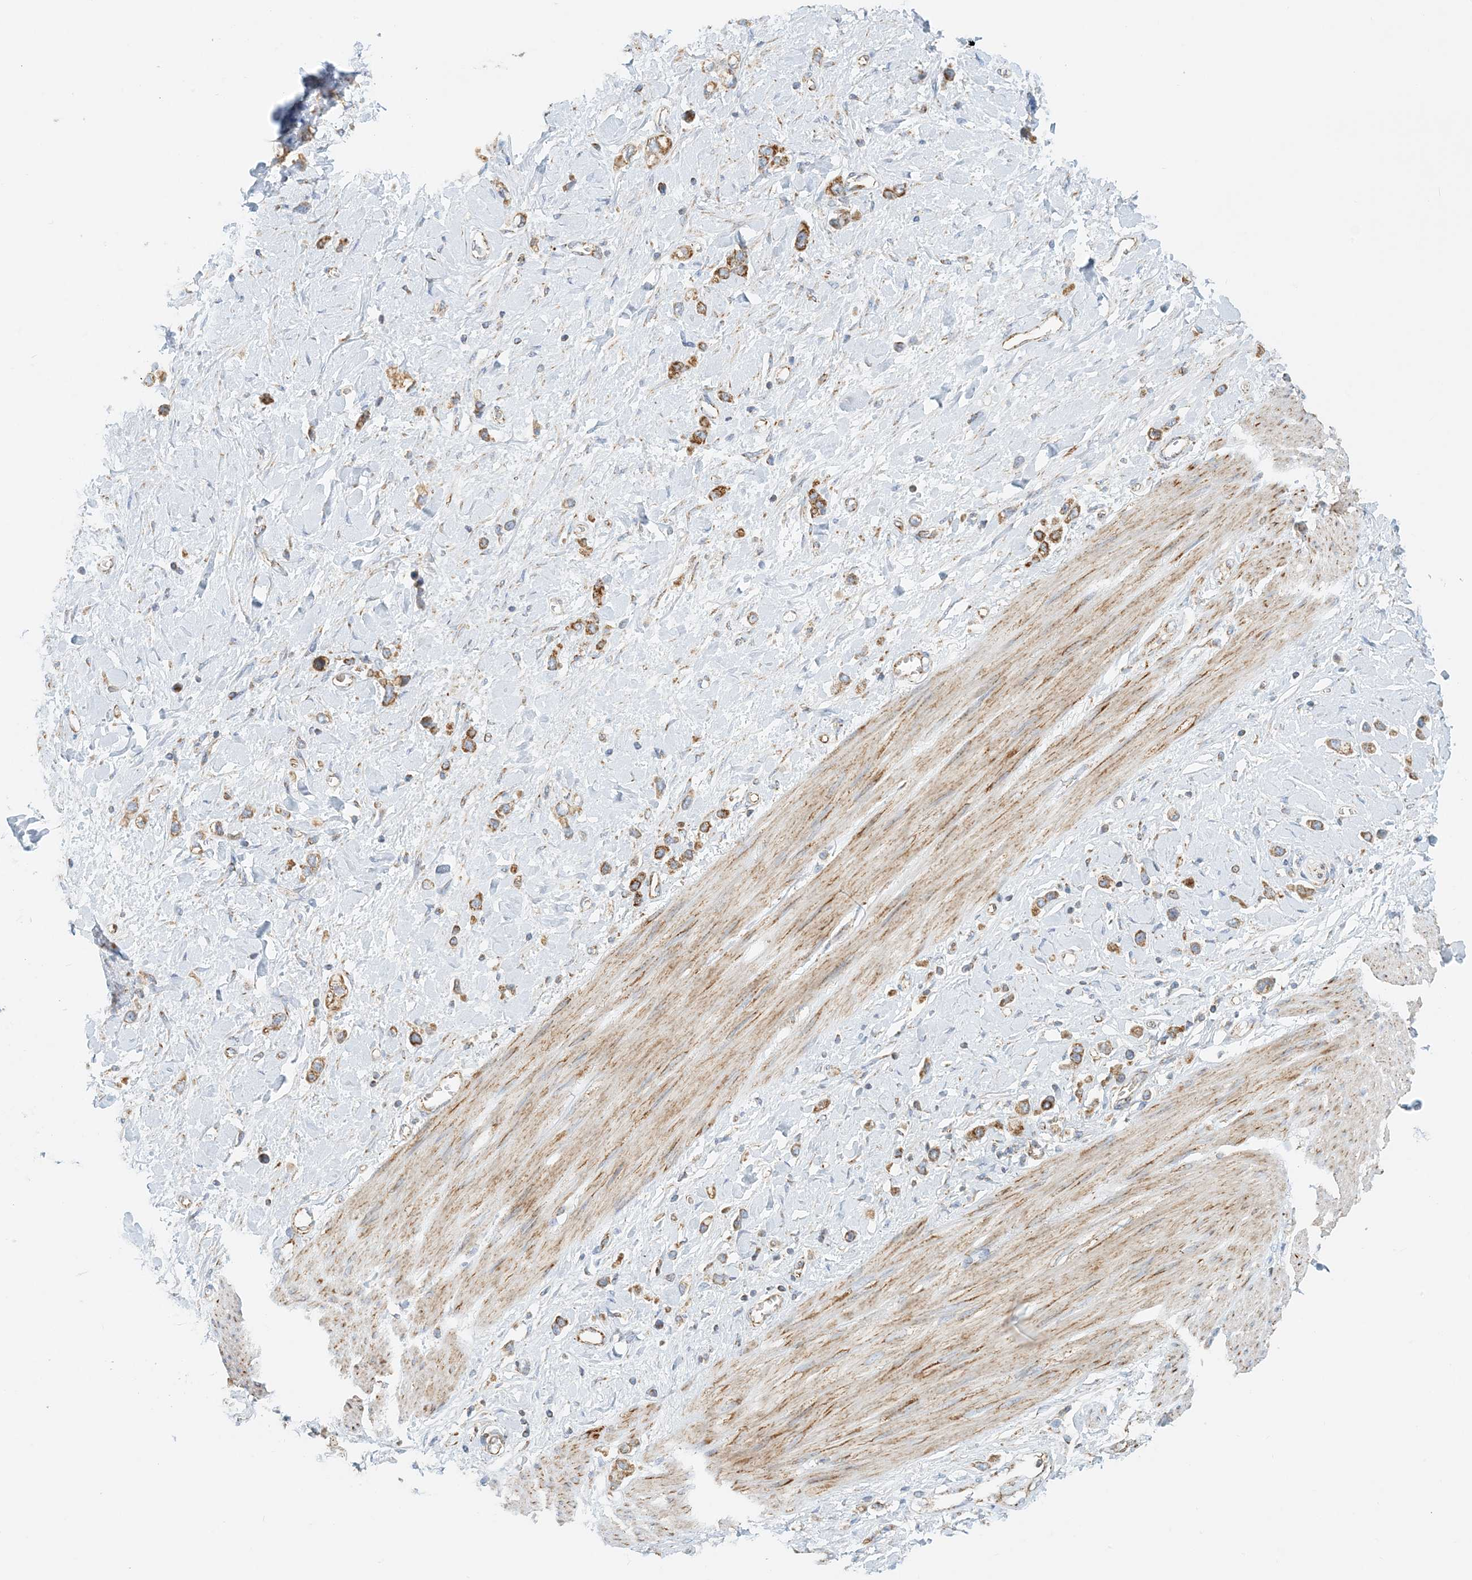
{"staining": {"intensity": "moderate", "quantity": ">75%", "location": "cytoplasmic/membranous"}, "tissue": "stomach cancer", "cell_type": "Tumor cells", "image_type": "cancer", "snomed": [{"axis": "morphology", "description": "Normal tissue, NOS"}, {"axis": "morphology", "description": "Adenocarcinoma, NOS"}, {"axis": "topography", "description": "Stomach, upper"}, {"axis": "topography", "description": "Stomach"}], "caption": "DAB immunohistochemical staining of stomach cancer (adenocarcinoma) reveals moderate cytoplasmic/membranous protein positivity in approximately >75% of tumor cells. (DAB IHC, brown staining for protein, blue staining for nuclei).", "gene": "COA3", "patient": {"sex": "female", "age": 65}}